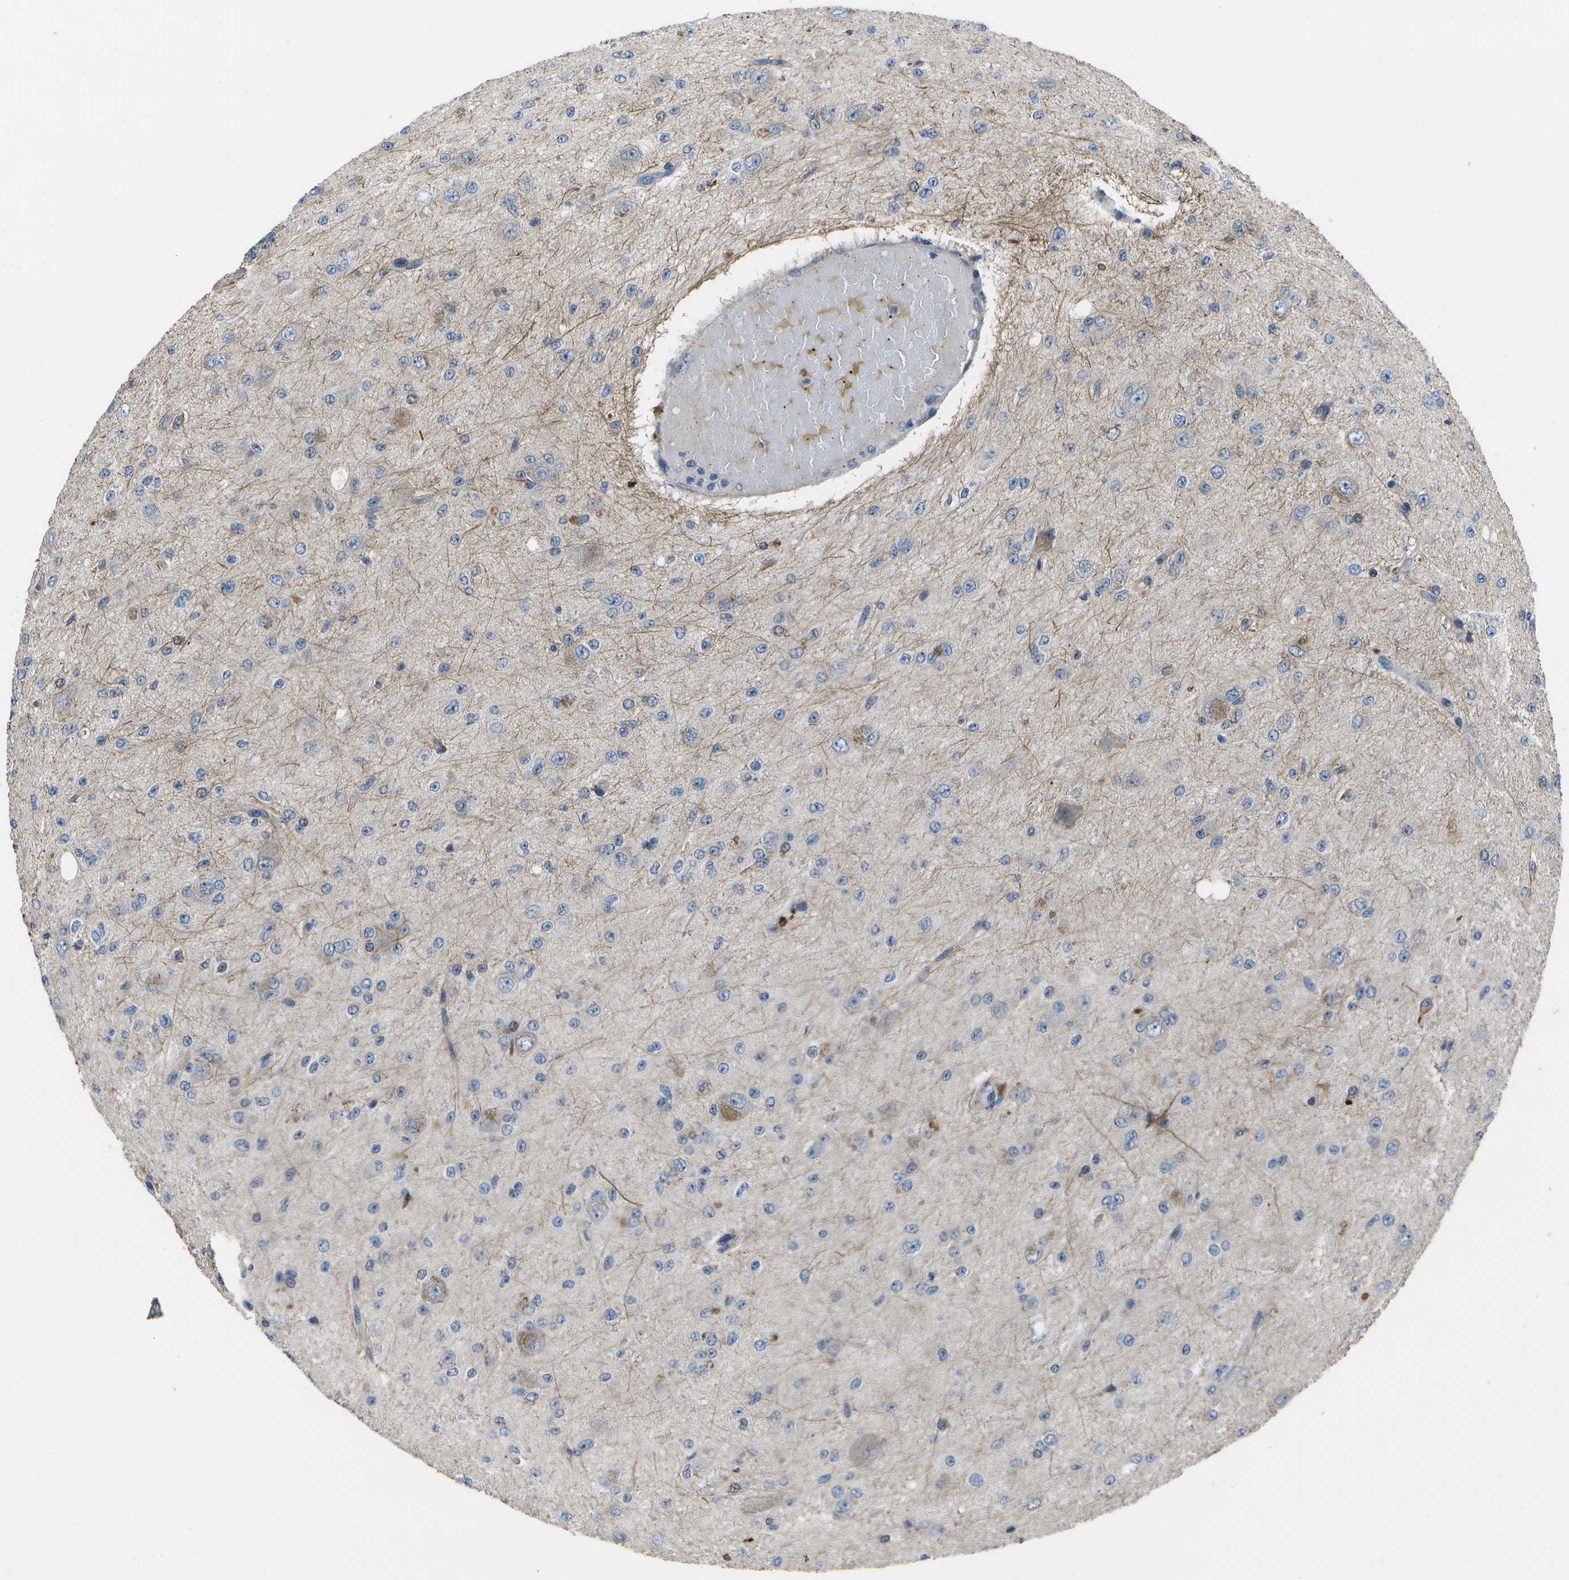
{"staining": {"intensity": "weak", "quantity": "<25%", "location": "cytoplasmic/membranous"}, "tissue": "glioma", "cell_type": "Tumor cells", "image_type": "cancer", "snomed": [{"axis": "morphology", "description": "Glioma, malignant, High grade"}, {"axis": "topography", "description": "pancreas cauda"}], "caption": "Histopathology image shows no protein staining in tumor cells of malignant glioma (high-grade) tissue.", "gene": "P3H1", "patient": {"sex": "male", "age": 60}}